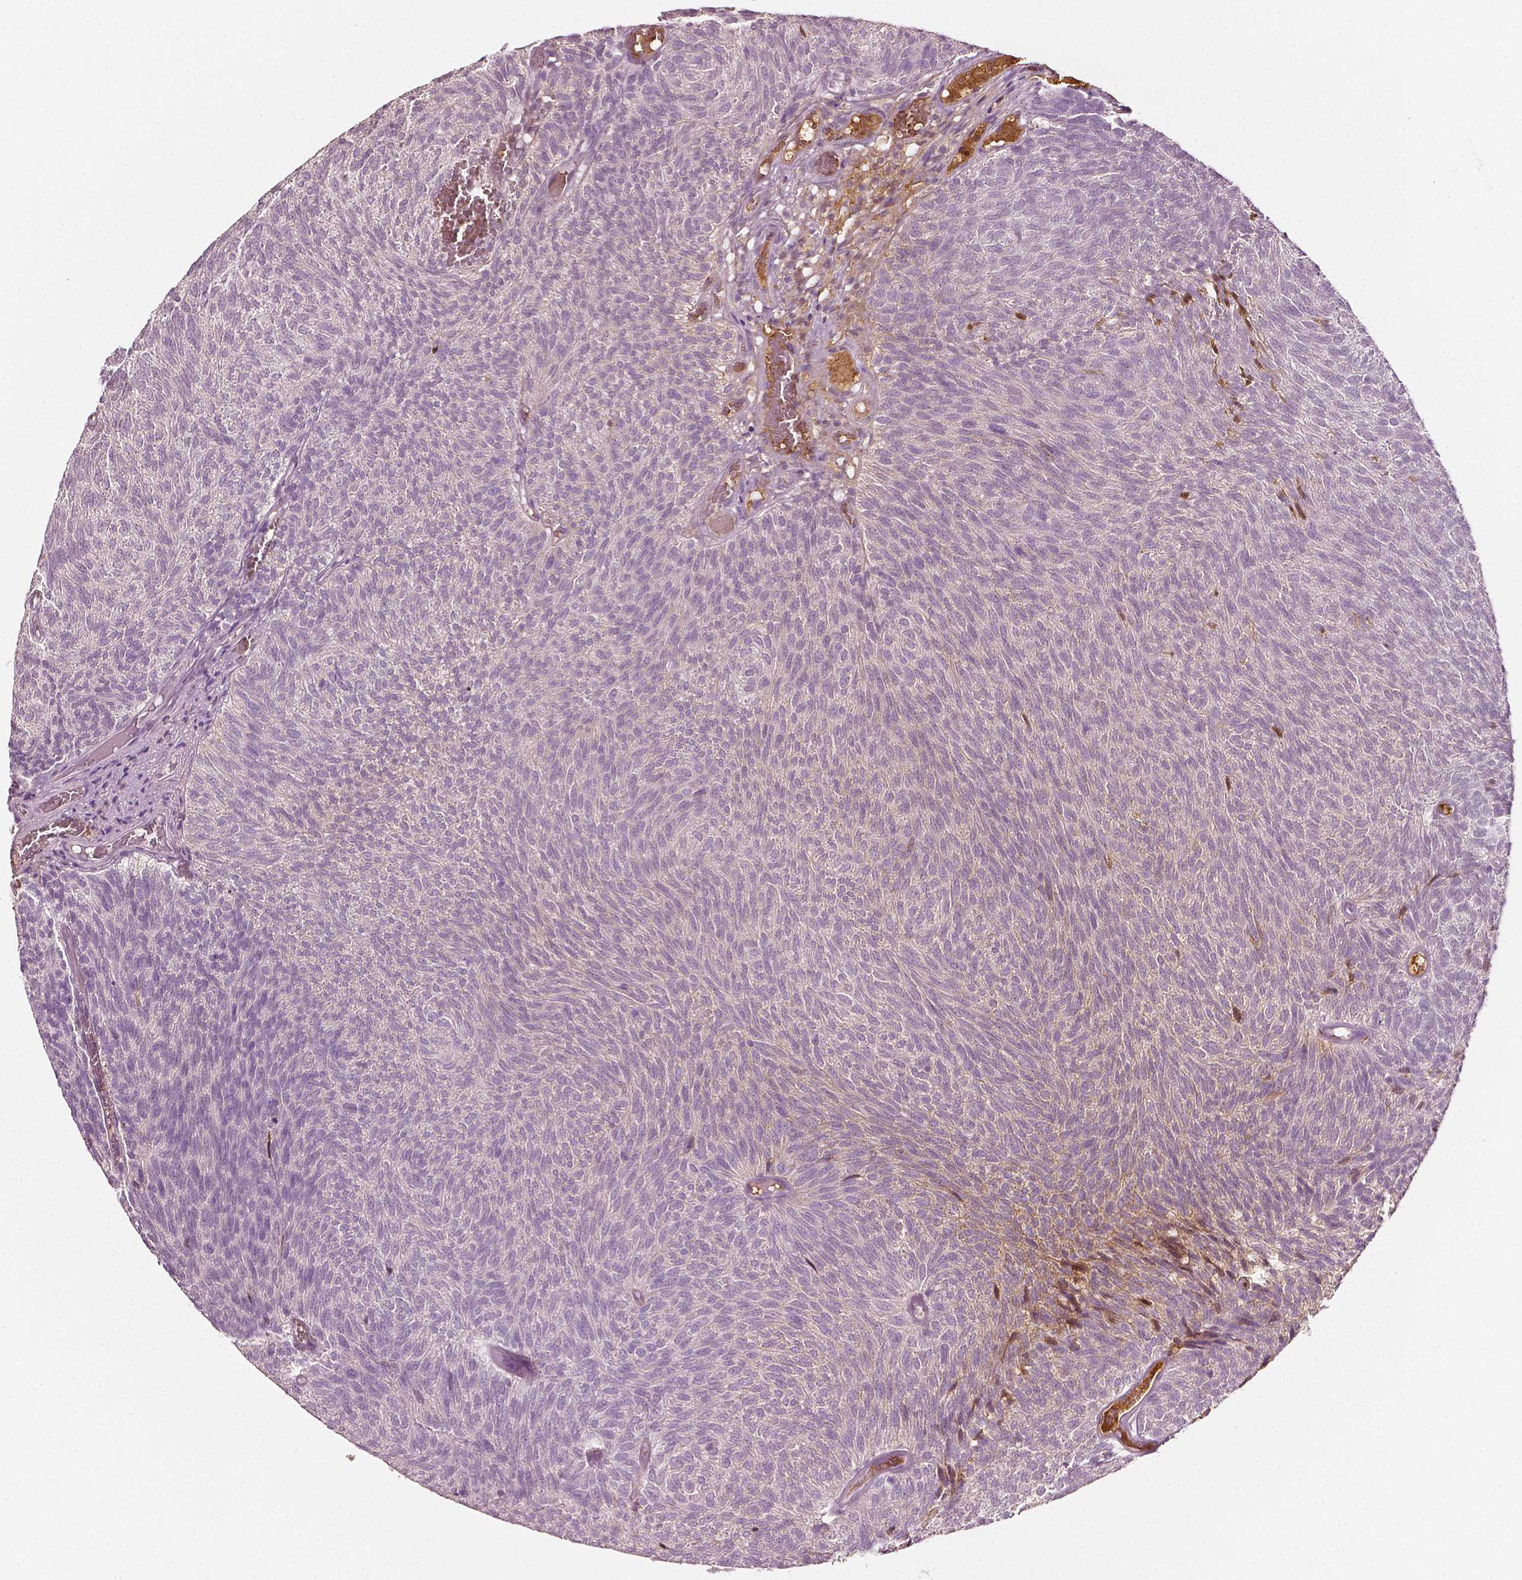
{"staining": {"intensity": "negative", "quantity": "none", "location": "none"}, "tissue": "urothelial cancer", "cell_type": "Tumor cells", "image_type": "cancer", "snomed": [{"axis": "morphology", "description": "Urothelial carcinoma, Low grade"}, {"axis": "topography", "description": "Urinary bladder"}], "caption": "A high-resolution histopathology image shows immunohistochemistry staining of urothelial cancer, which exhibits no significant expression in tumor cells.", "gene": "APOA4", "patient": {"sex": "male", "age": 77}}